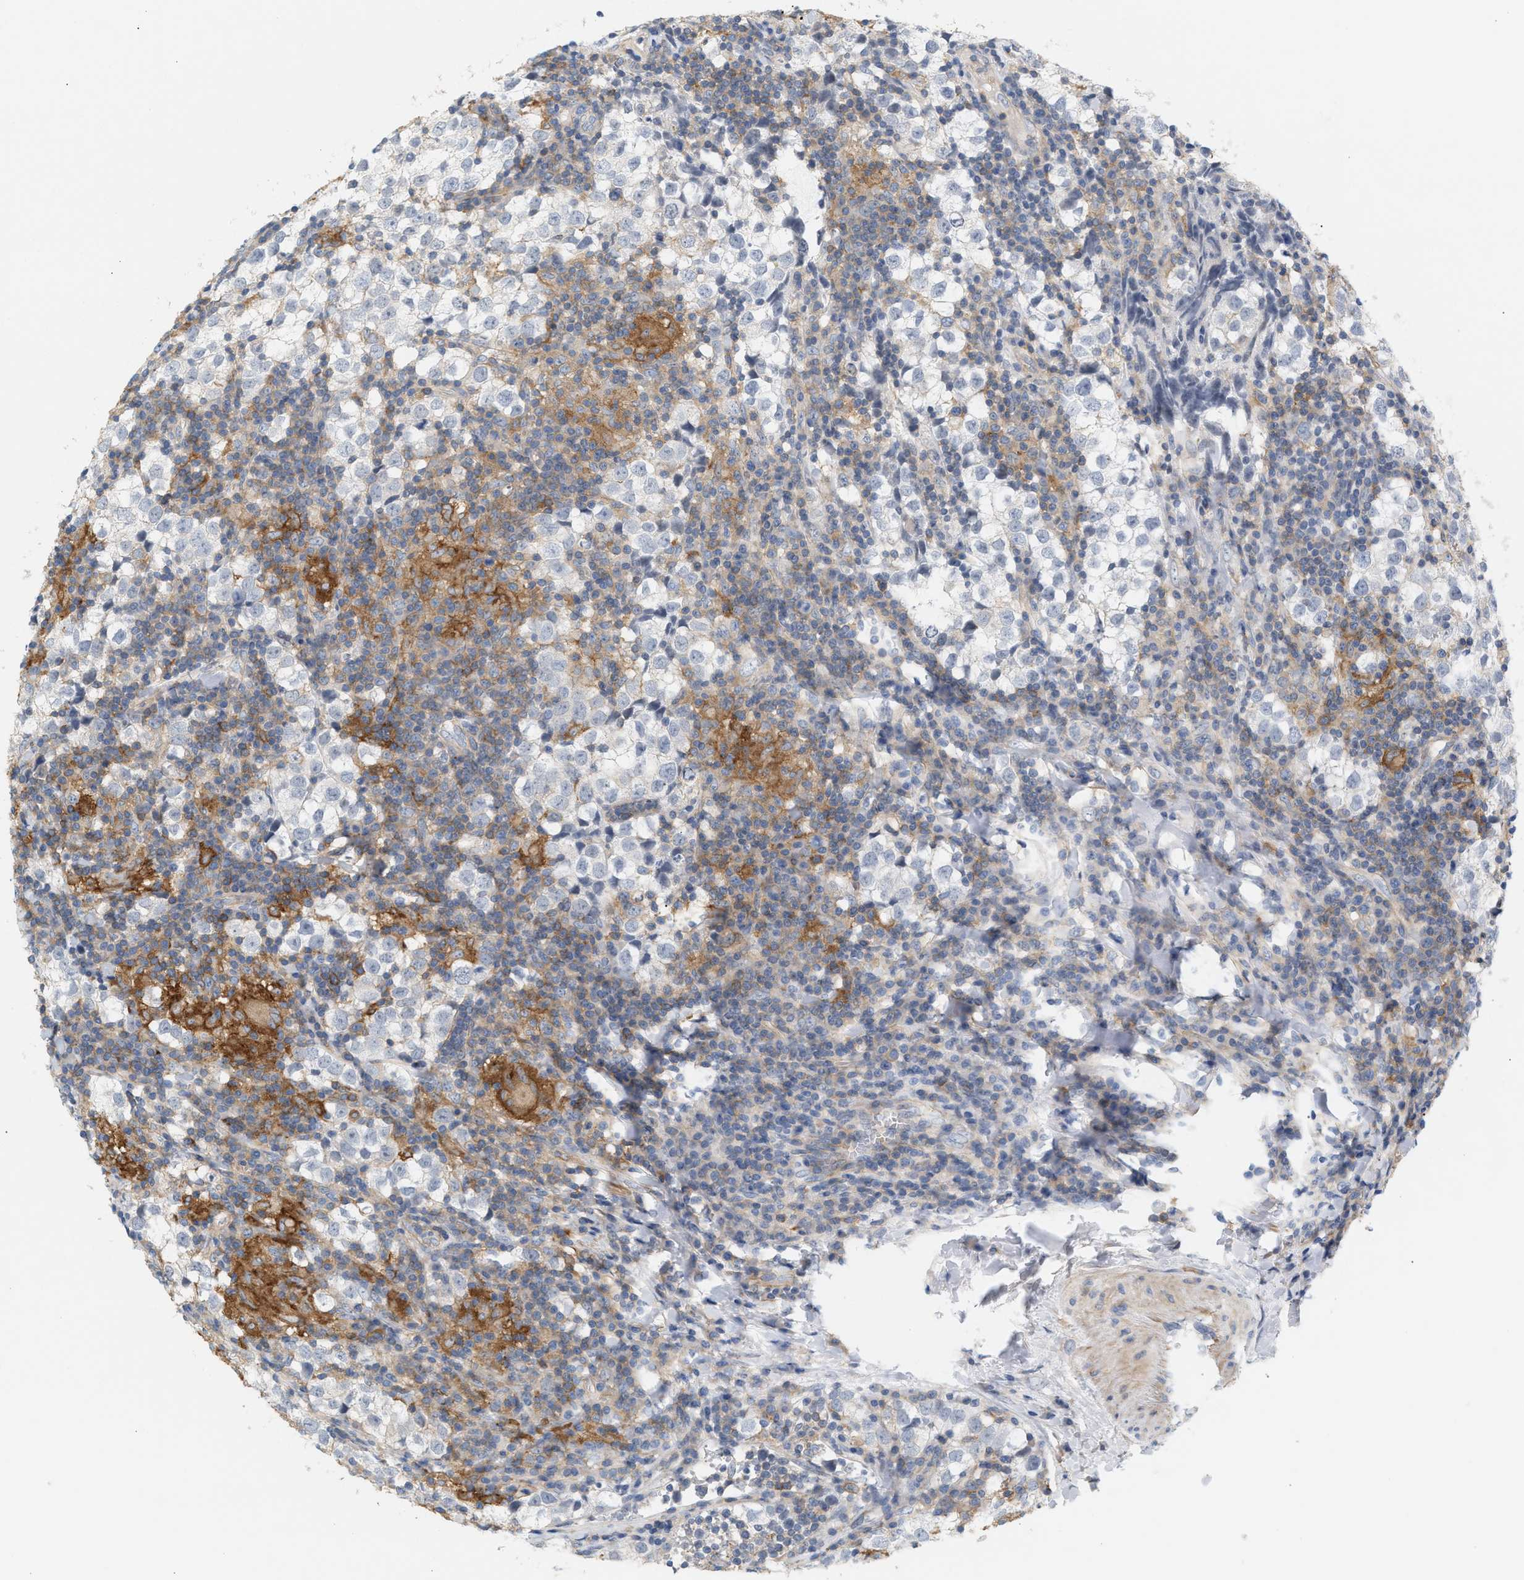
{"staining": {"intensity": "negative", "quantity": "none", "location": "none"}, "tissue": "testis cancer", "cell_type": "Tumor cells", "image_type": "cancer", "snomed": [{"axis": "morphology", "description": "Seminoma, NOS"}, {"axis": "morphology", "description": "Carcinoma, Embryonal, NOS"}, {"axis": "topography", "description": "Testis"}], "caption": "This histopathology image is of testis cancer stained with immunohistochemistry to label a protein in brown with the nuclei are counter-stained blue. There is no expression in tumor cells.", "gene": "LRCH1", "patient": {"sex": "male", "age": 36}}